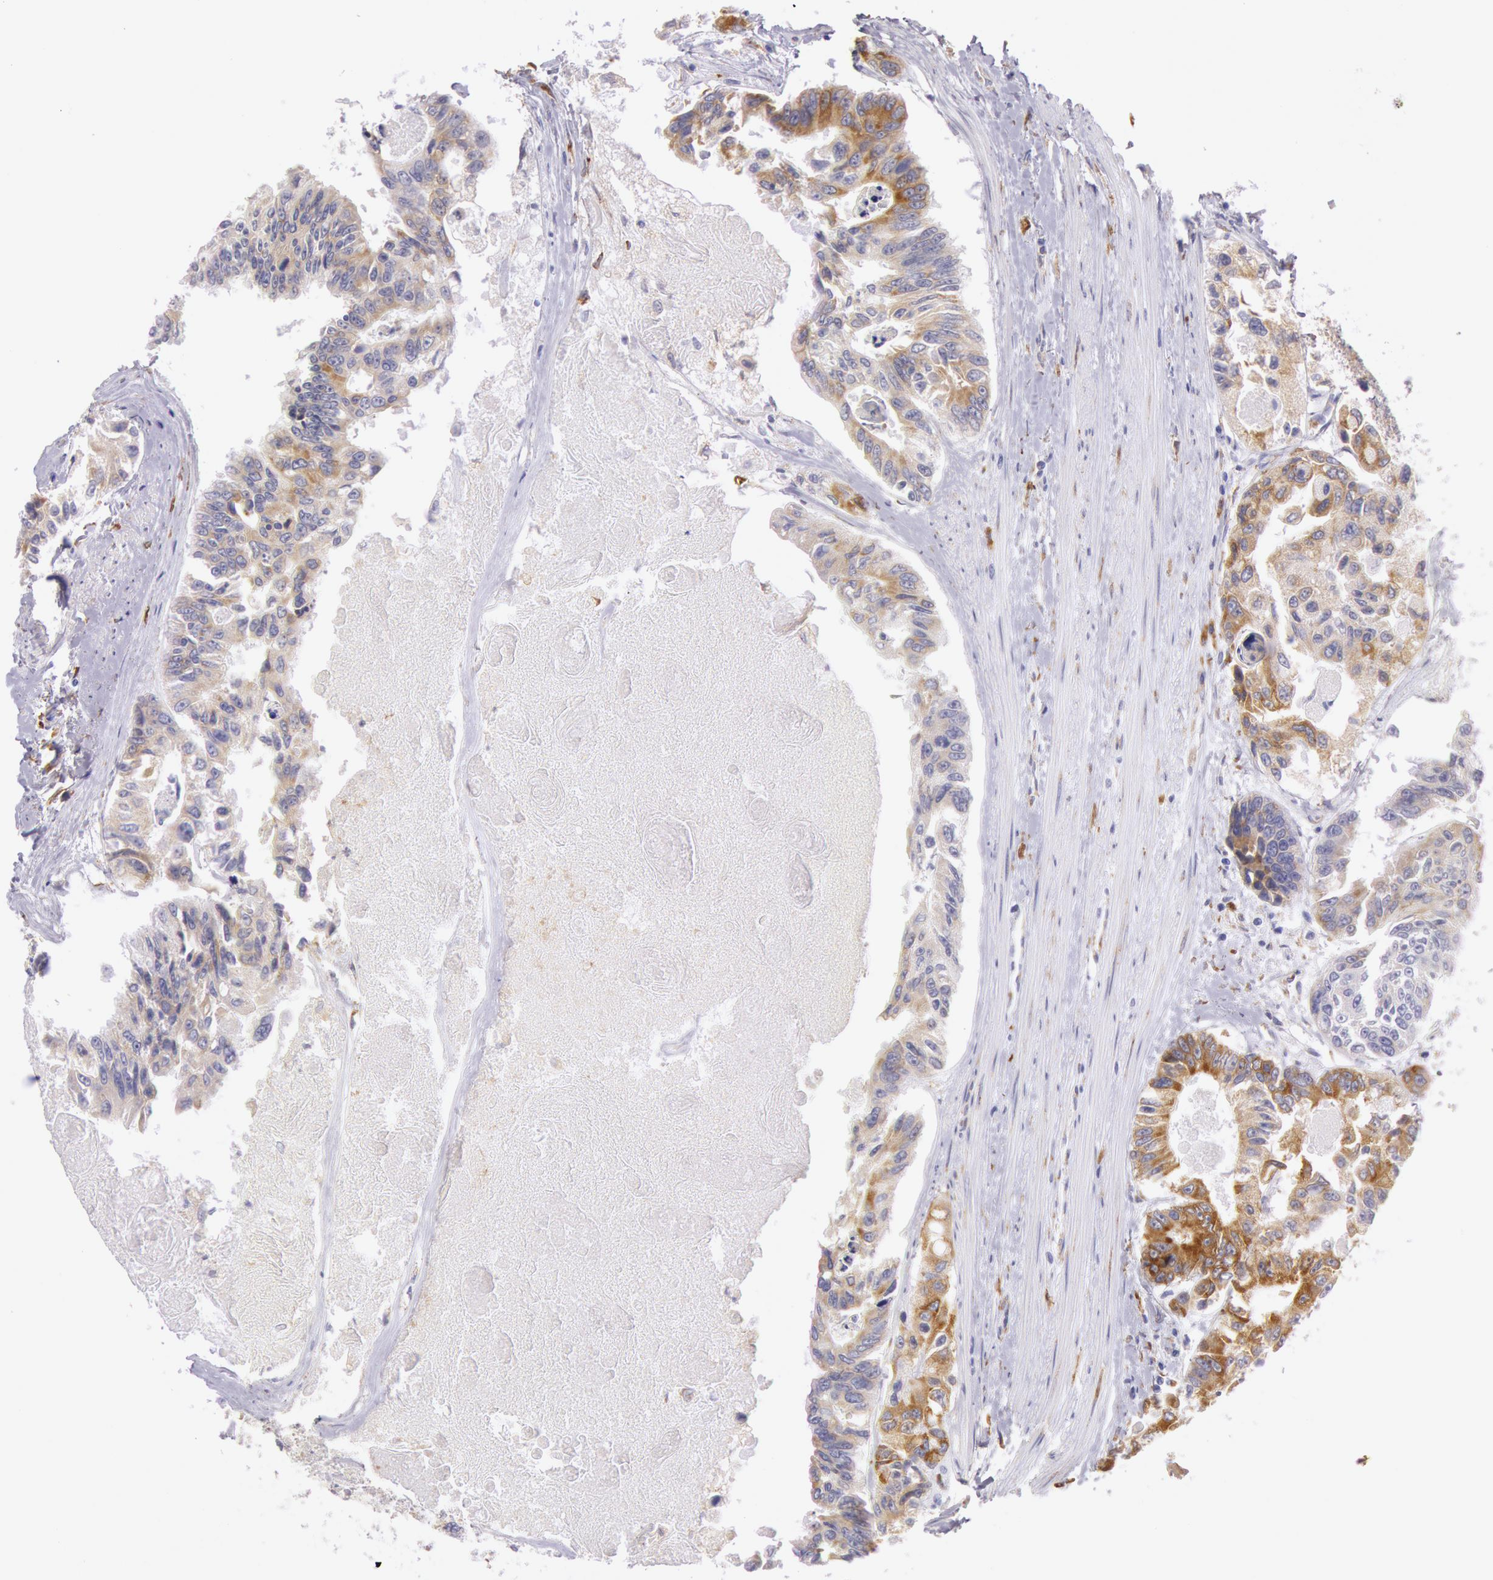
{"staining": {"intensity": "weak", "quantity": ">75%", "location": "nuclear"}, "tissue": "colorectal cancer", "cell_type": "Tumor cells", "image_type": "cancer", "snomed": [{"axis": "morphology", "description": "Adenocarcinoma, NOS"}, {"axis": "topography", "description": "Colon"}], "caption": "Colorectal cancer was stained to show a protein in brown. There is low levels of weak nuclear expression in about >75% of tumor cells. The staining is performed using DAB brown chromogen to label protein expression. The nuclei are counter-stained blue using hematoxylin.", "gene": "CIDEB", "patient": {"sex": "female", "age": 86}}